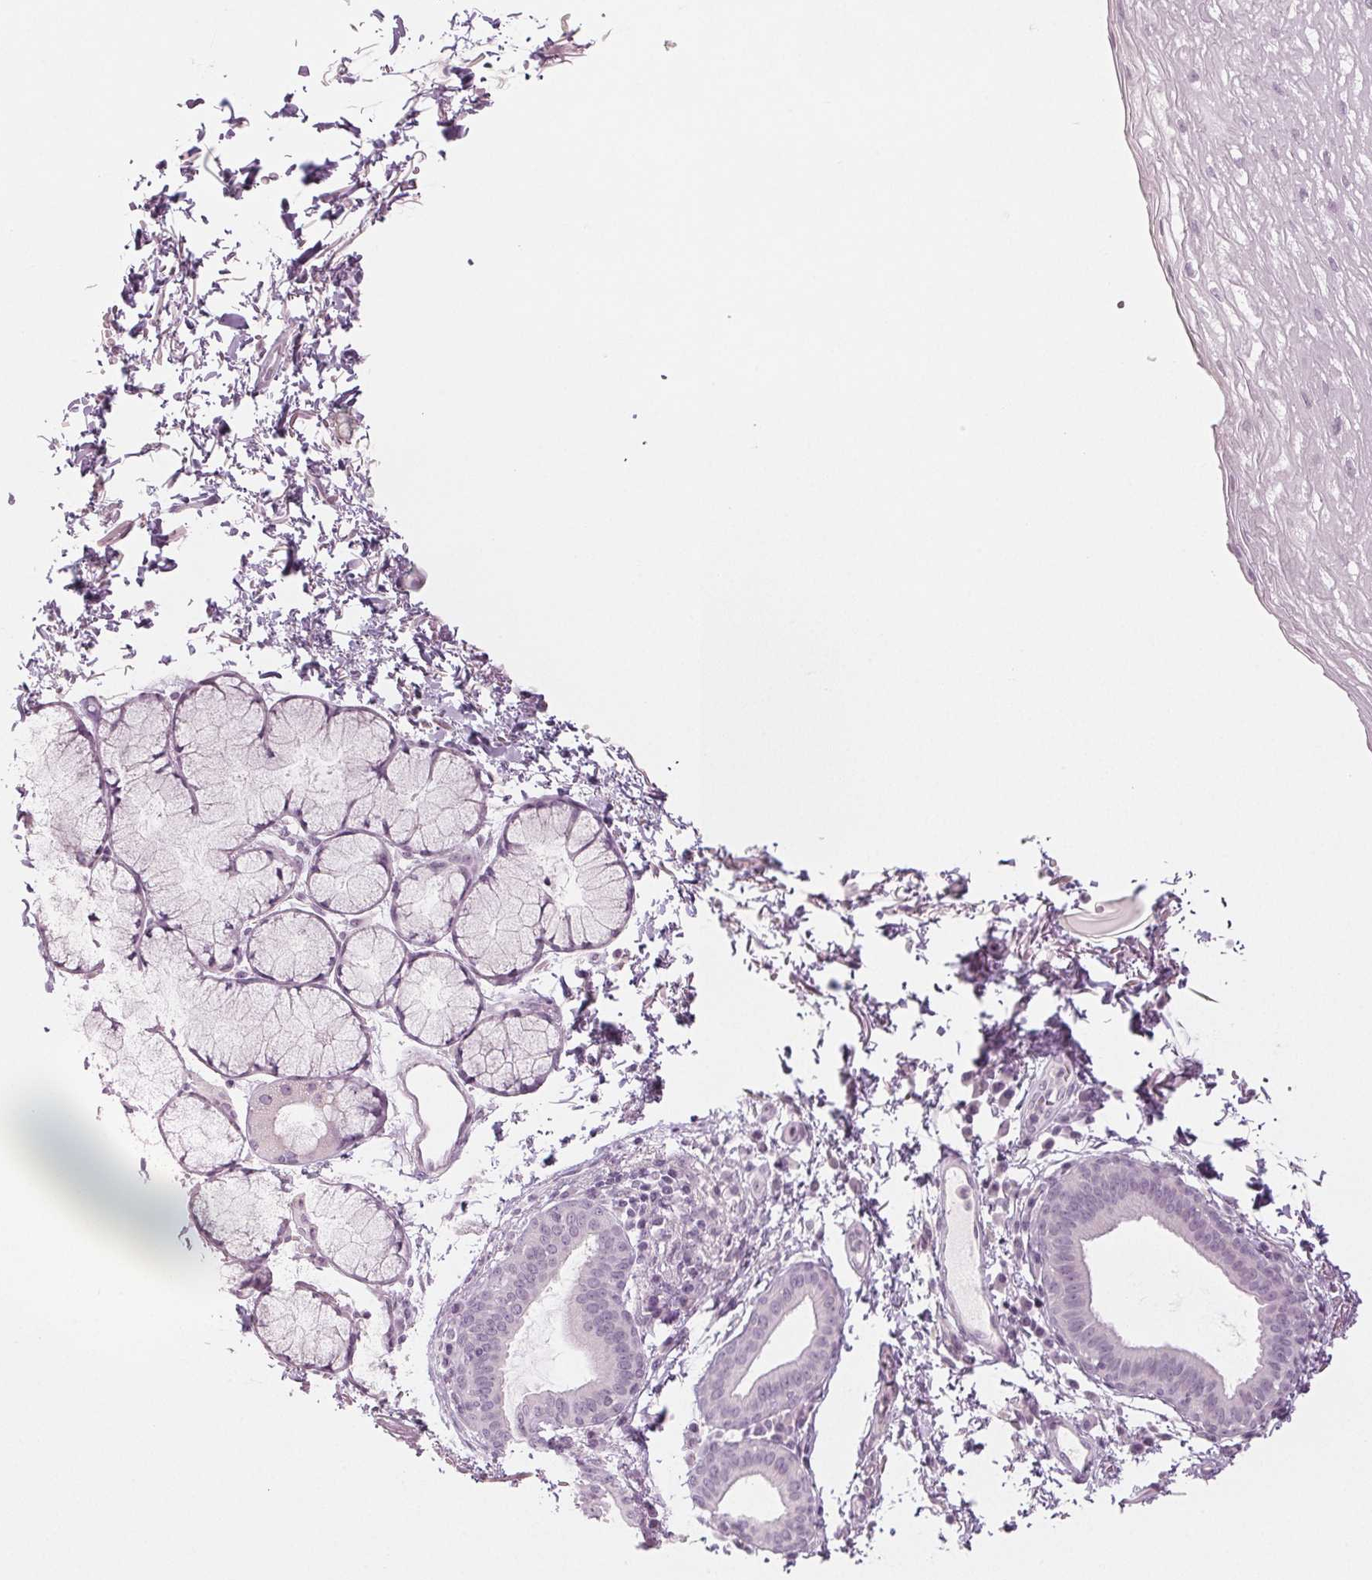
{"staining": {"intensity": "negative", "quantity": "none", "location": "none"}, "tissue": "esophagus", "cell_type": "Squamous epithelial cells", "image_type": "normal", "snomed": [{"axis": "morphology", "description": "Normal tissue, NOS"}, {"axis": "topography", "description": "Esophagus"}], "caption": "DAB (3,3'-diaminobenzidine) immunohistochemical staining of unremarkable esophagus displays no significant expression in squamous epithelial cells.", "gene": "EHHADH", "patient": {"sex": "female", "age": 81}}